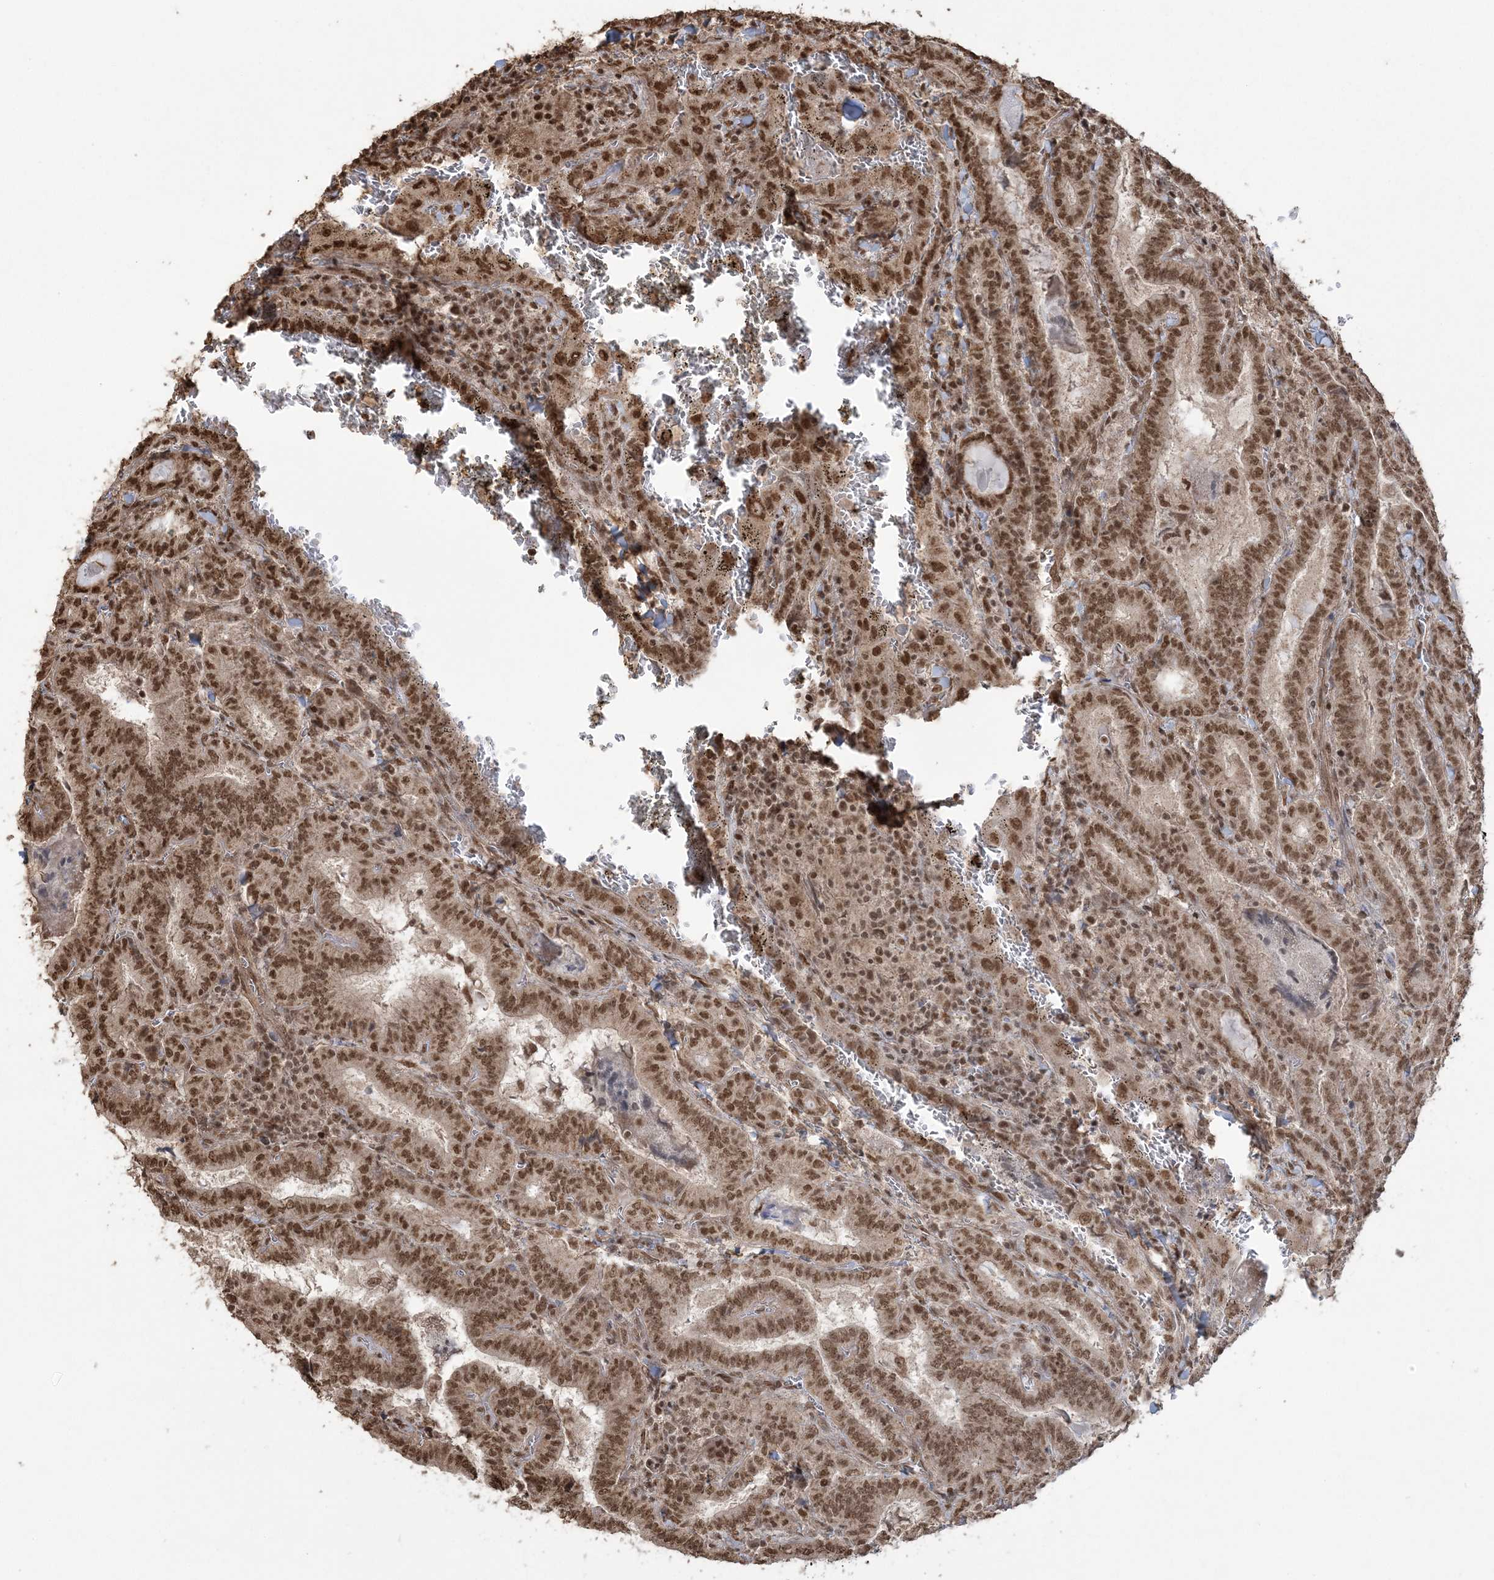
{"staining": {"intensity": "moderate", "quantity": ">75%", "location": "nuclear"}, "tissue": "thyroid cancer", "cell_type": "Tumor cells", "image_type": "cancer", "snomed": [{"axis": "morphology", "description": "Papillary adenocarcinoma, NOS"}, {"axis": "topography", "description": "Thyroid gland"}], "caption": "Immunohistochemistry (IHC) staining of thyroid cancer, which shows medium levels of moderate nuclear expression in approximately >75% of tumor cells indicating moderate nuclear protein staining. The staining was performed using DAB (3,3'-diaminobenzidine) (brown) for protein detection and nuclei were counterstained in hematoxylin (blue).", "gene": "ZNF839", "patient": {"sex": "female", "age": 72}}